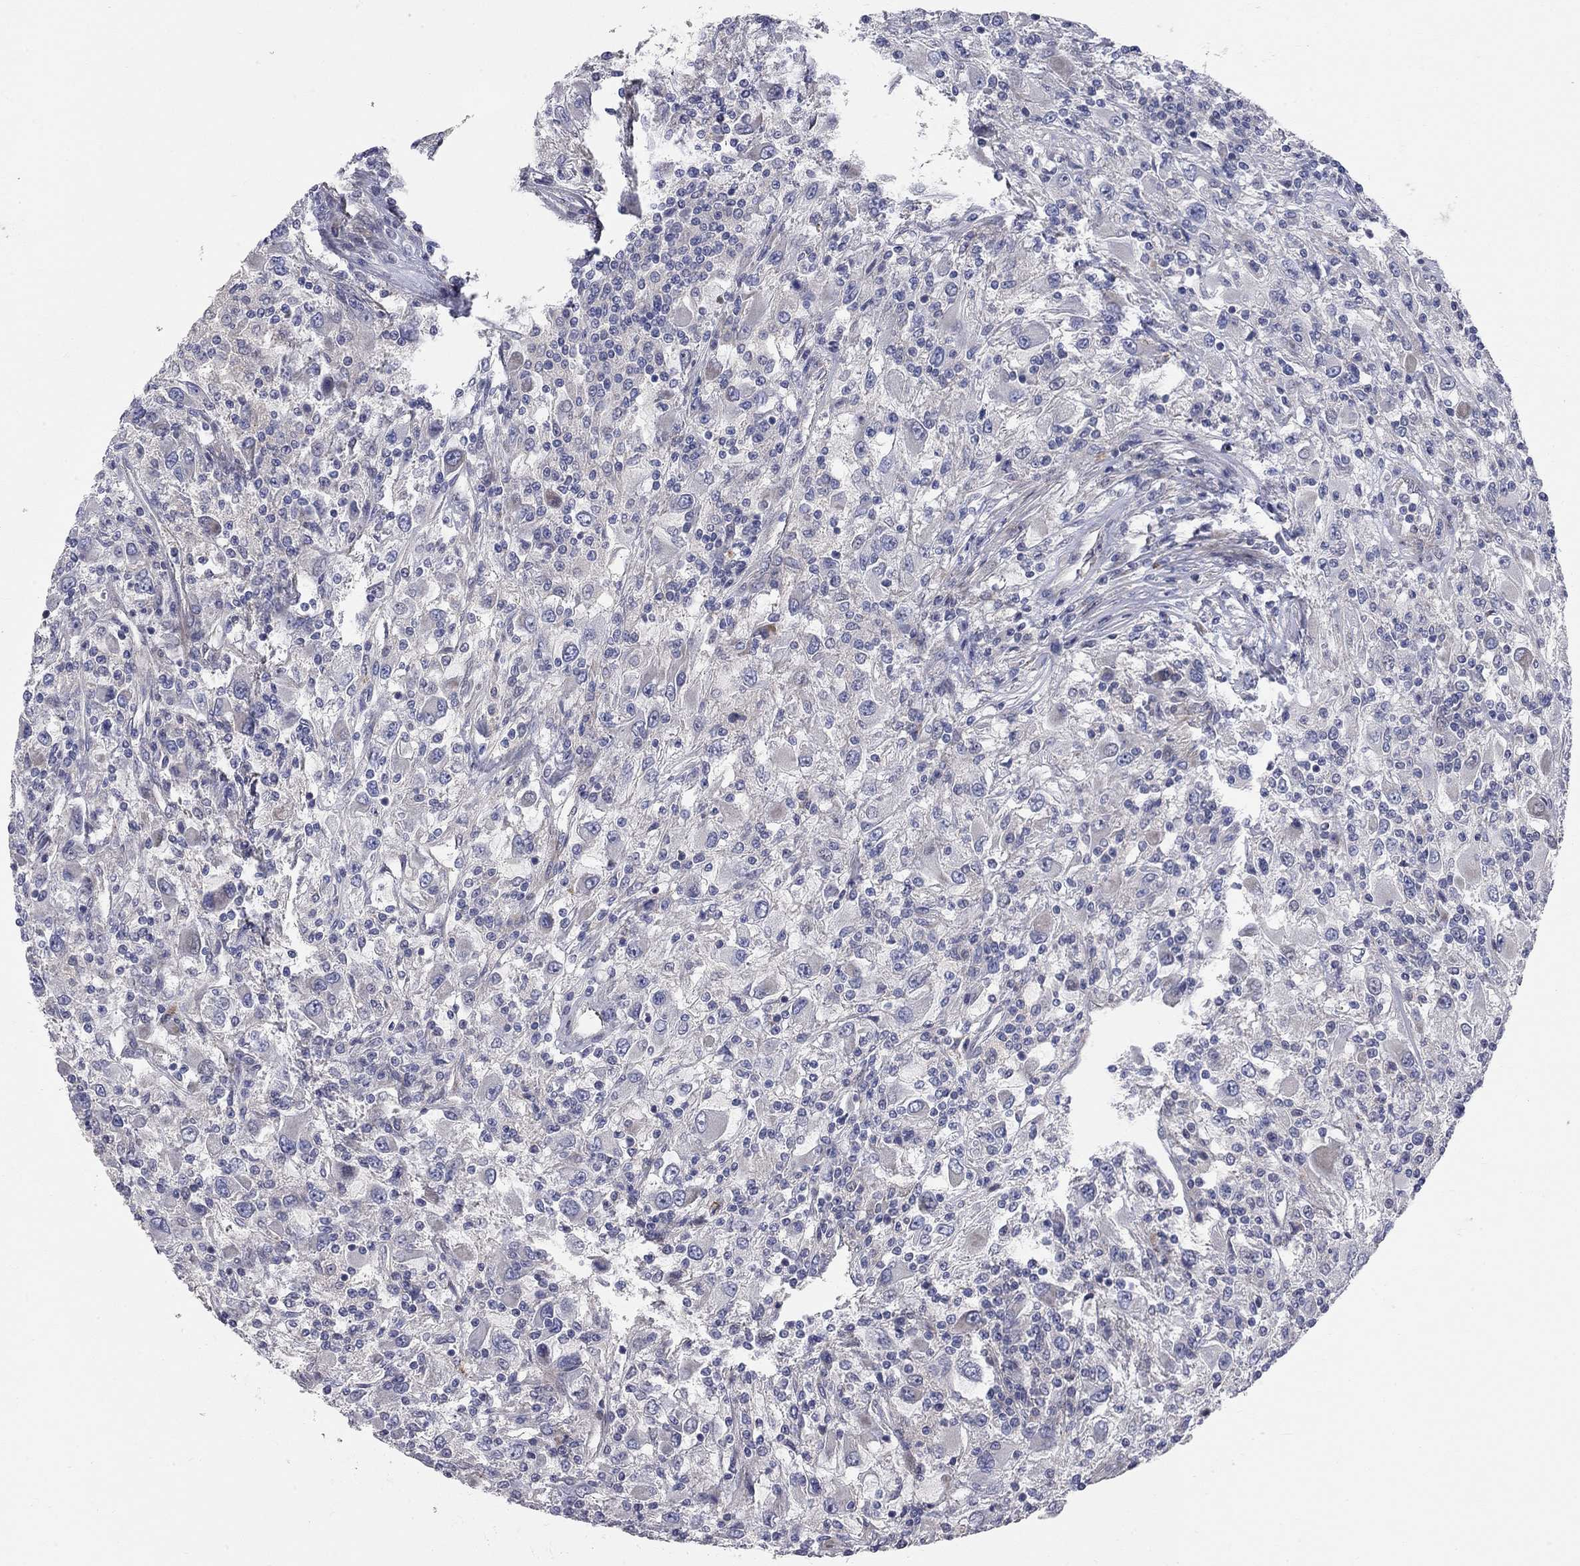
{"staining": {"intensity": "negative", "quantity": "none", "location": "none"}, "tissue": "renal cancer", "cell_type": "Tumor cells", "image_type": "cancer", "snomed": [{"axis": "morphology", "description": "Adenocarcinoma, NOS"}, {"axis": "topography", "description": "Kidney"}], "caption": "This is a micrograph of immunohistochemistry staining of adenocarcinoma (renal), which shows no expression in tumor cells.", "gene": "KANSL1L", "patient": {"sex": "female", "age": 67}}